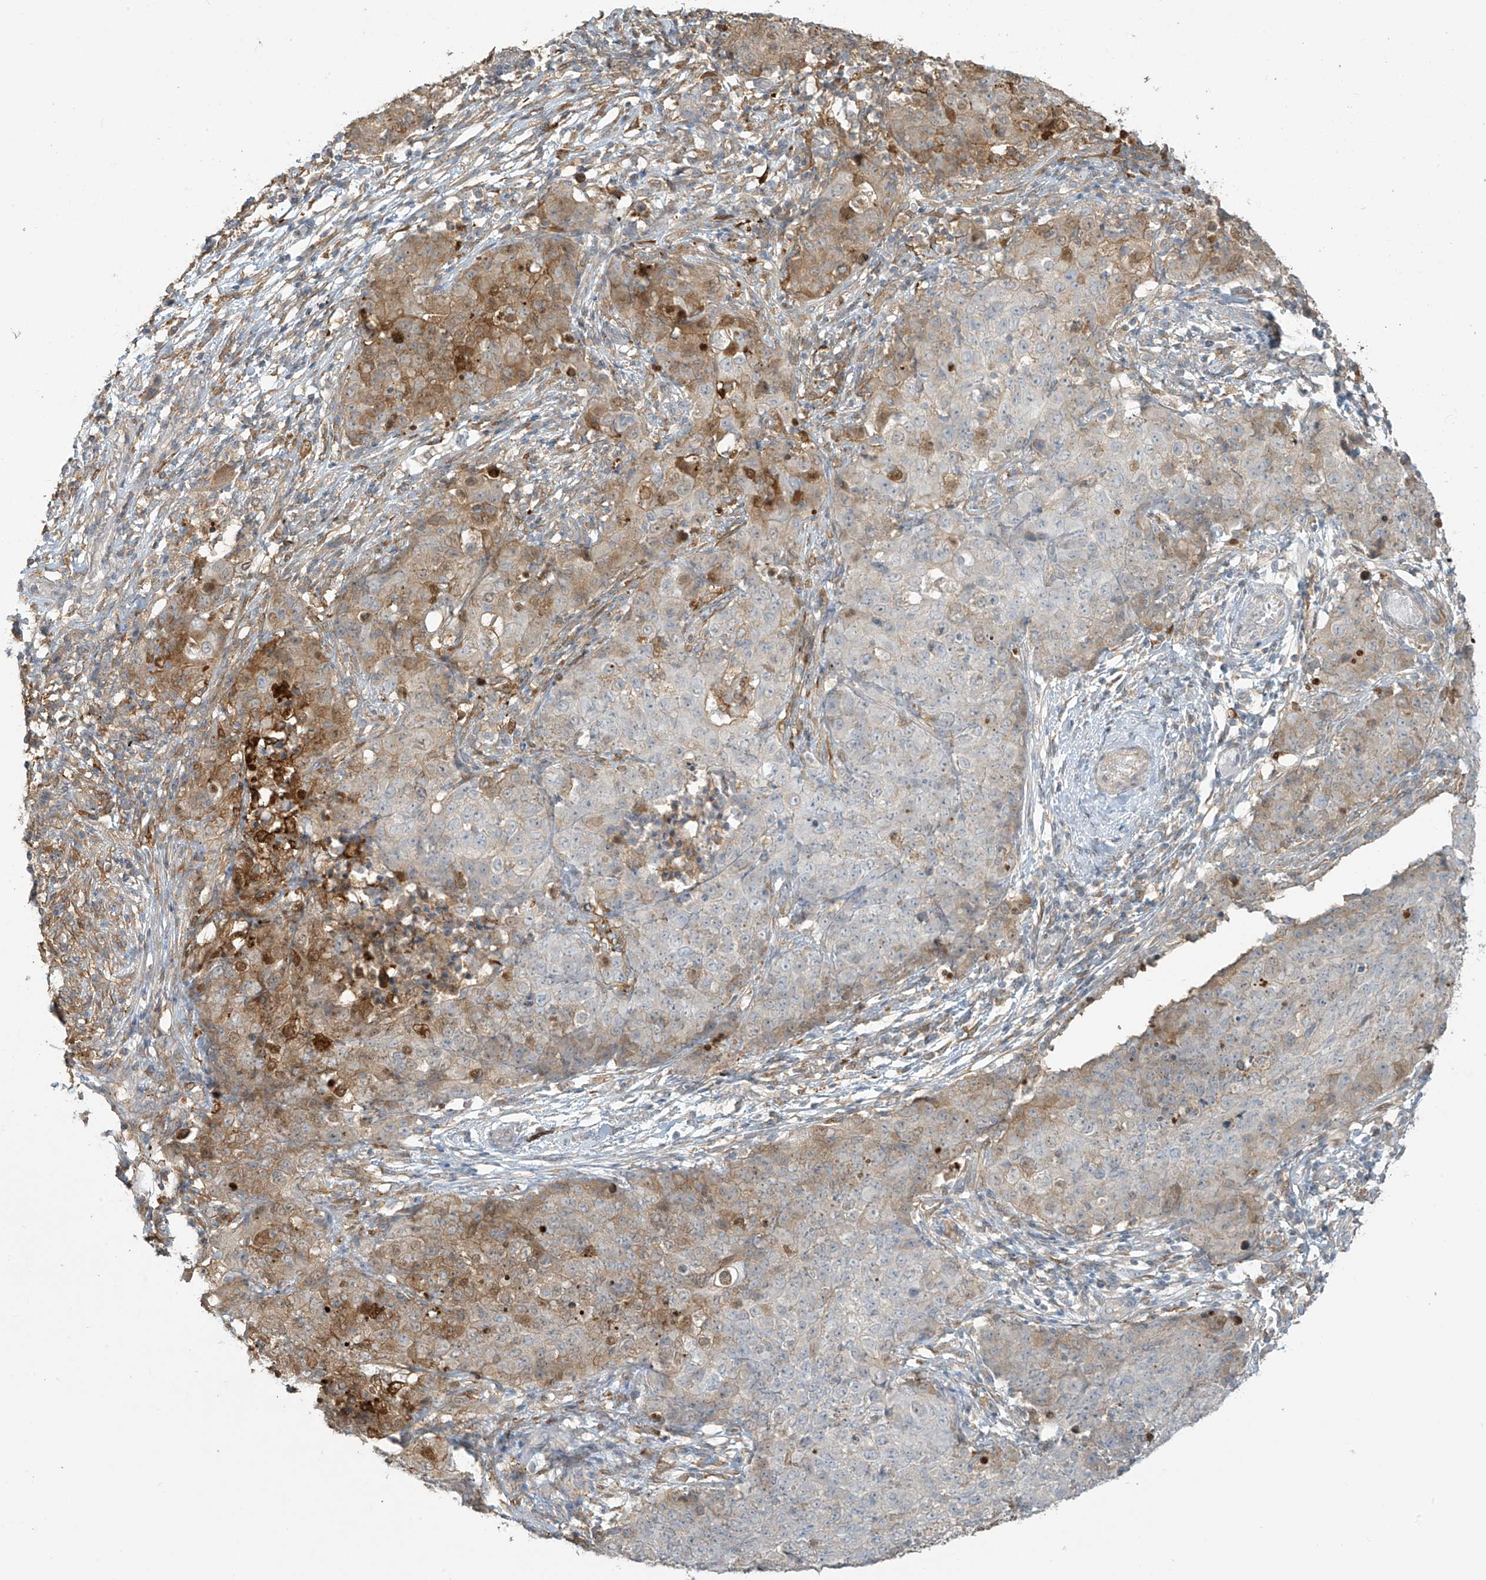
{"staining": {"intensity": "moderate", "quantity": "<25%", "location": "cytoplasmic/membranous"}, "tissue": "ovarian cancer", "cell_type": "Tumor cells", "image_type": "cancer", "snomed": [{"axis": "morphology", "description": "Carcinoma, endometroid"}, {"axis": "topography", "description": "Ovary"}], "caption": "An image of ovarian endometroid carcinoma stained for a protein reveals moderate cytoplasmic/membranous brown staining in tumor cells.", "gene": "TAGAP", "patient": {"sex": "female", "age": 42}}